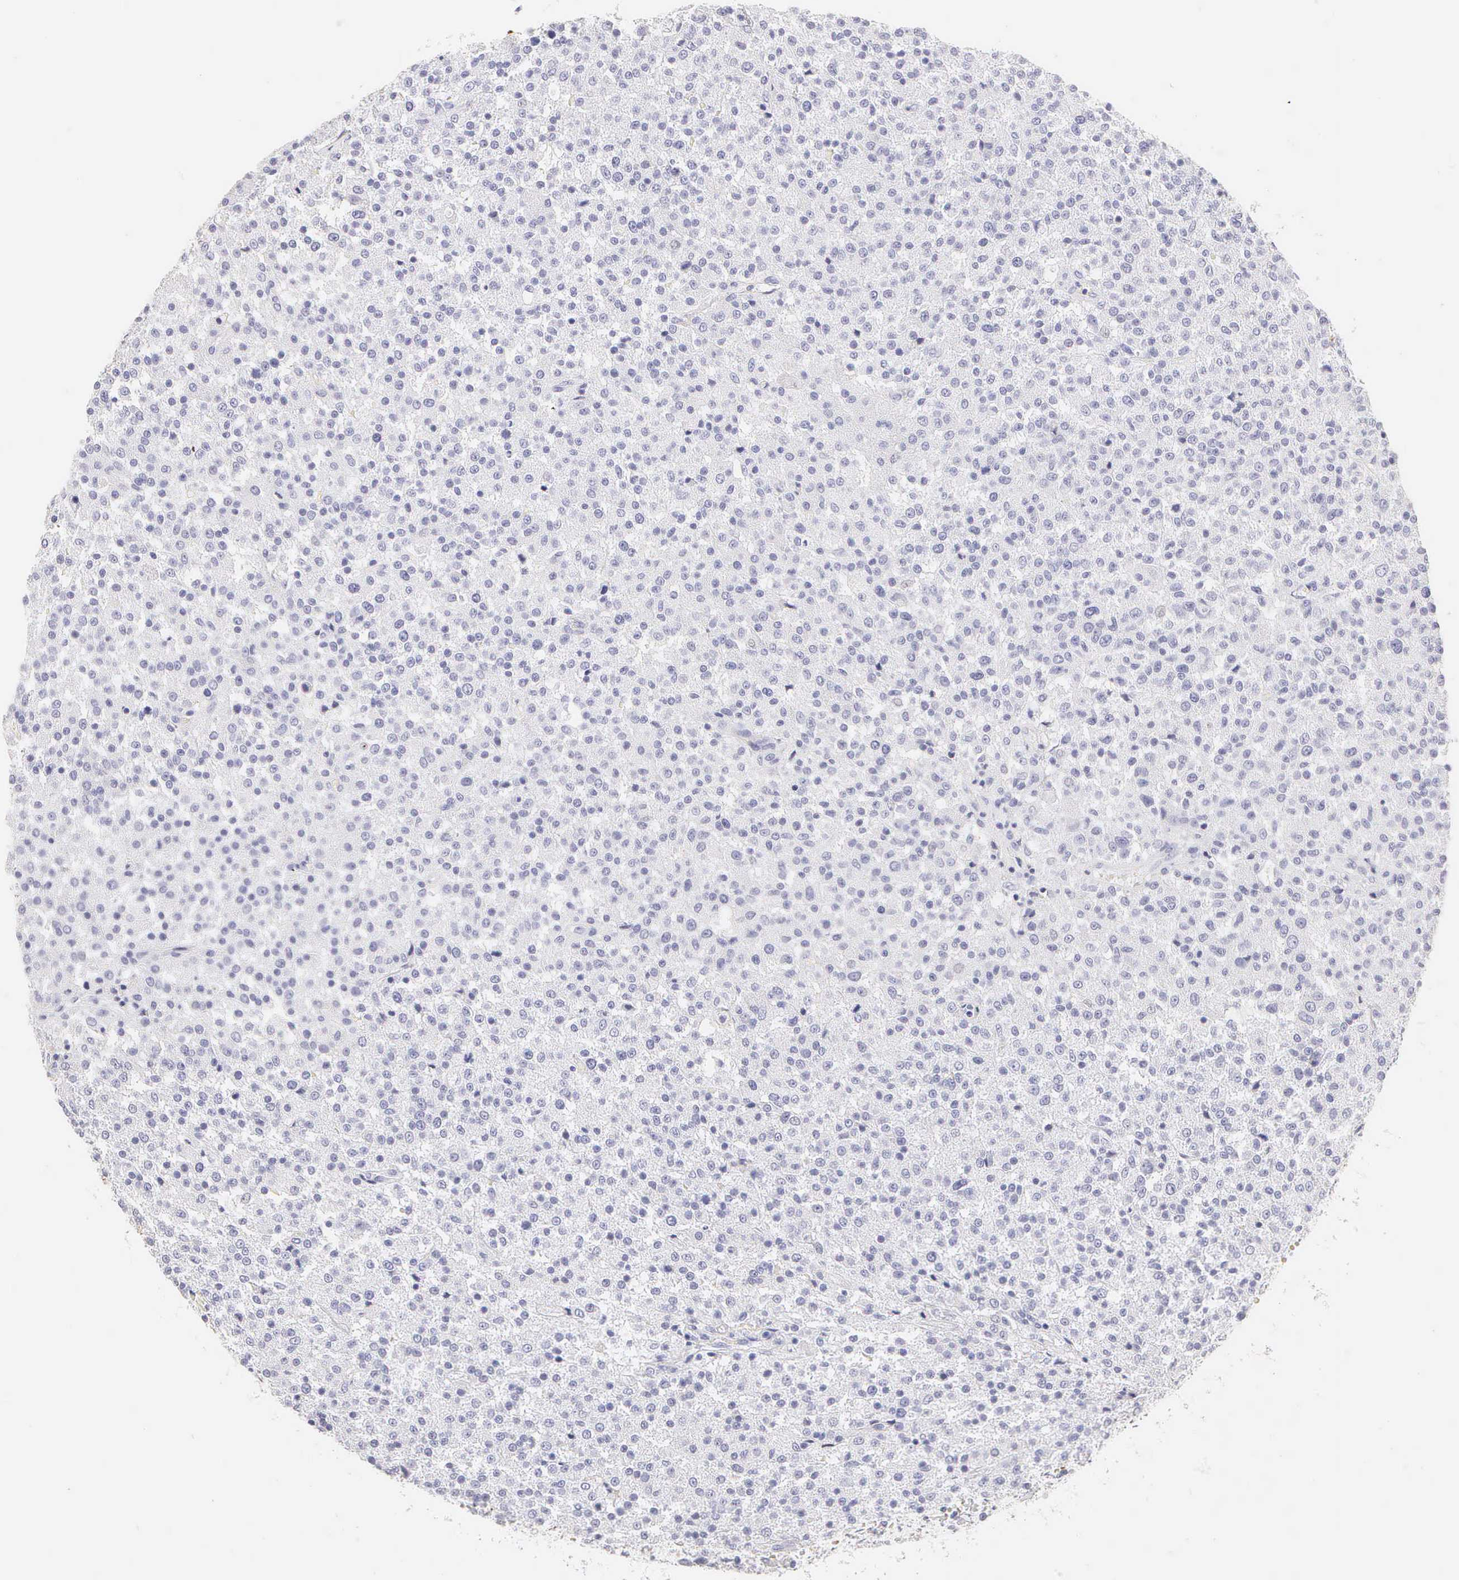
{"staining": {"intensity": "negative", "quantity": "none", "location": "none"}, "tissue": "testis cancer", "cell_type": "Tumor cells", "image_type": "cancer", "snomed": [{"axis": "morphology", "description": "Seminoma, NOS"}, {"axis": "topography", "description": "Testis"}], "caption": "This is an immunohistochemistry (IHC) micrograph of human testis seminoma. There is no positivity in tumor cells.", "gene": "KRT17", "patient": {"sex": "male", "age": 59}}